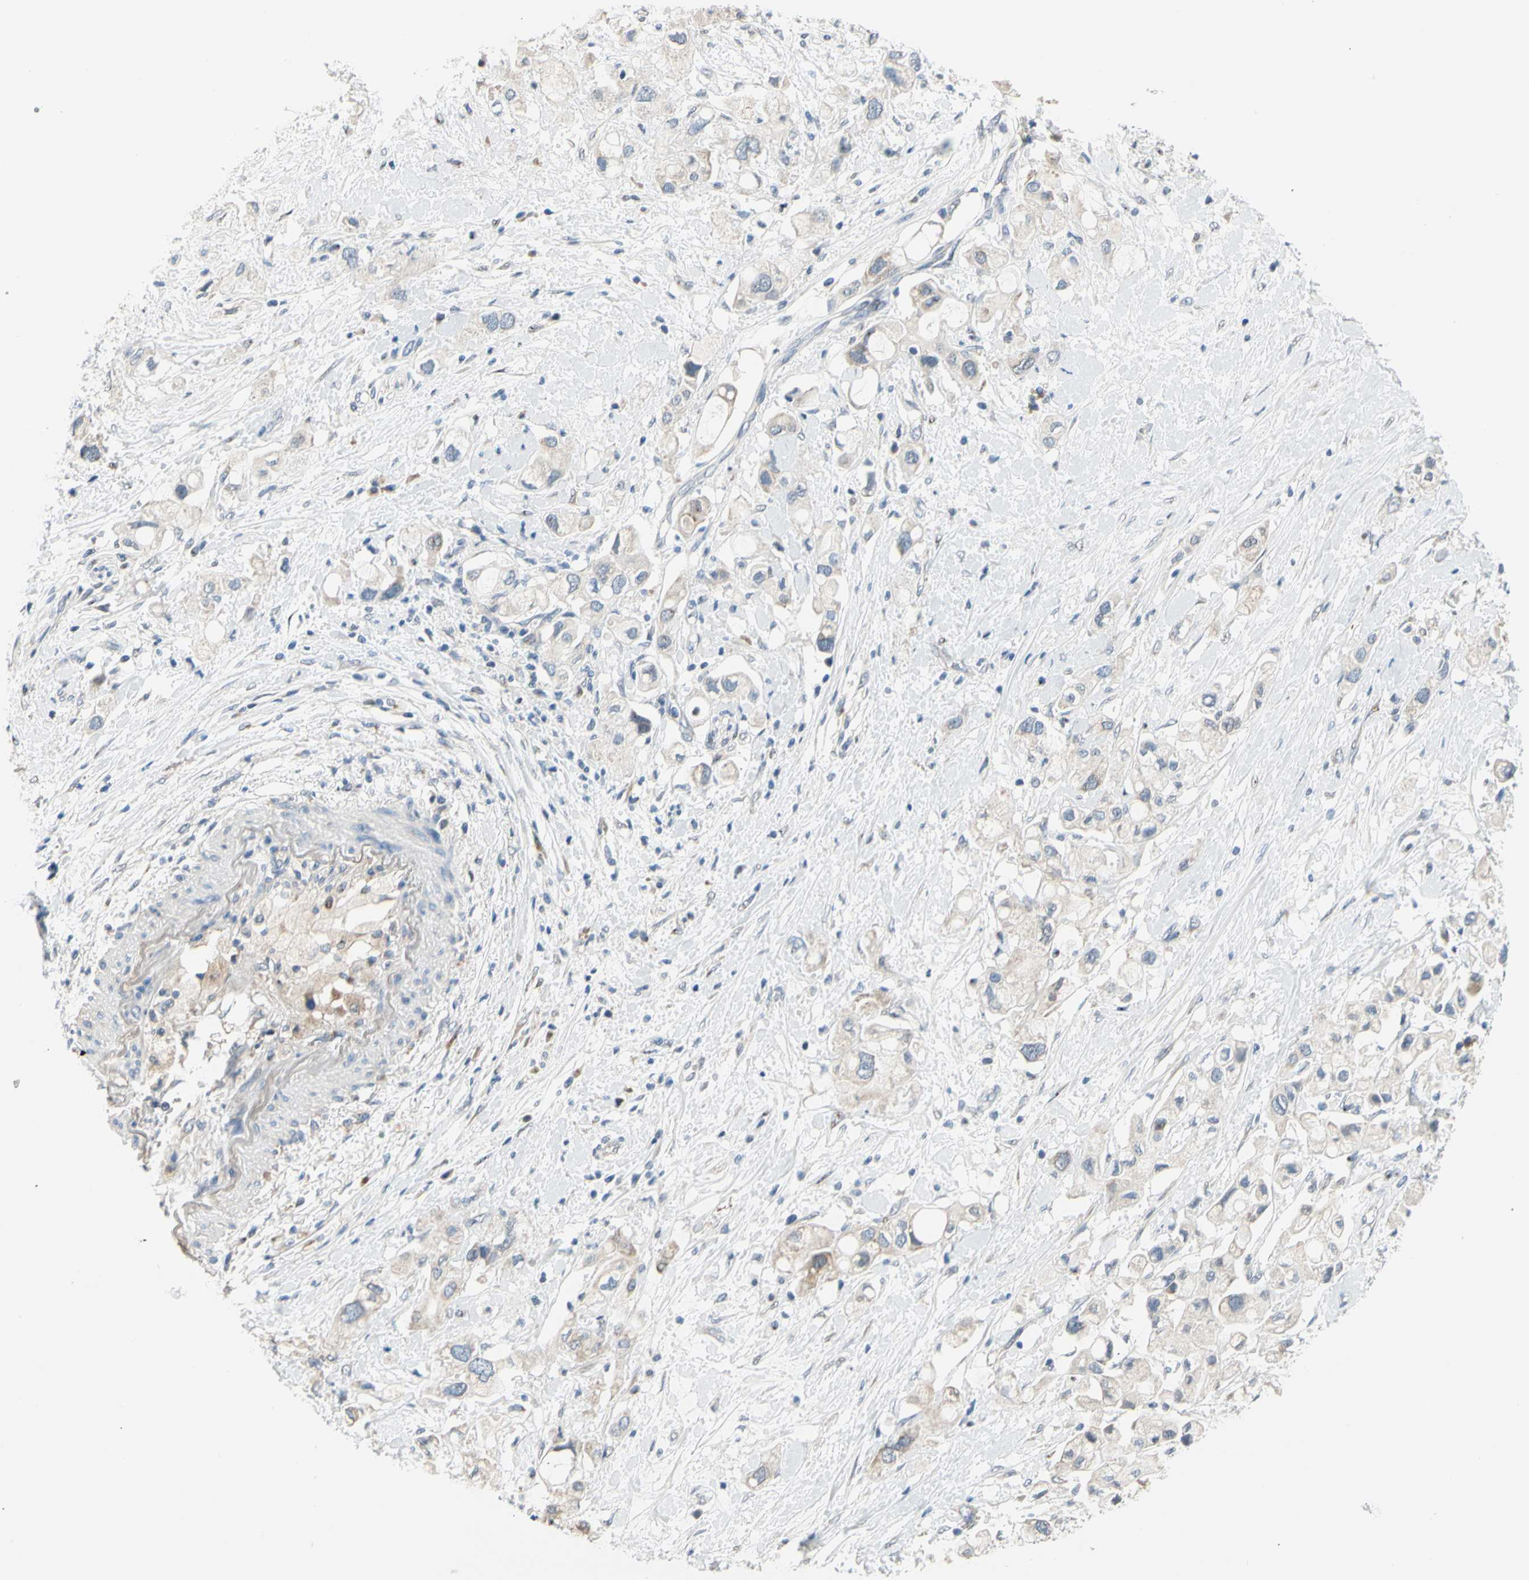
{"staining": {"intensity": "negative", "quantity": "none", "location": "none"}, "tissue": "pancreatic cancer", "cell_type": "Tumor cells", "image_type": "cancer", "snomed": [{"axis": "morphology", "description": "Adenocarcinoma, NOS"}, {"axis": "topography", "description": "Pancreas"}], "caption": "Immunohistochemical staining of human pancreatic adenocarcinoma demonstrates no significant expression in tumor cells.", "gene": "NFASC", "patient": {"sex": "female", "age": 56}}